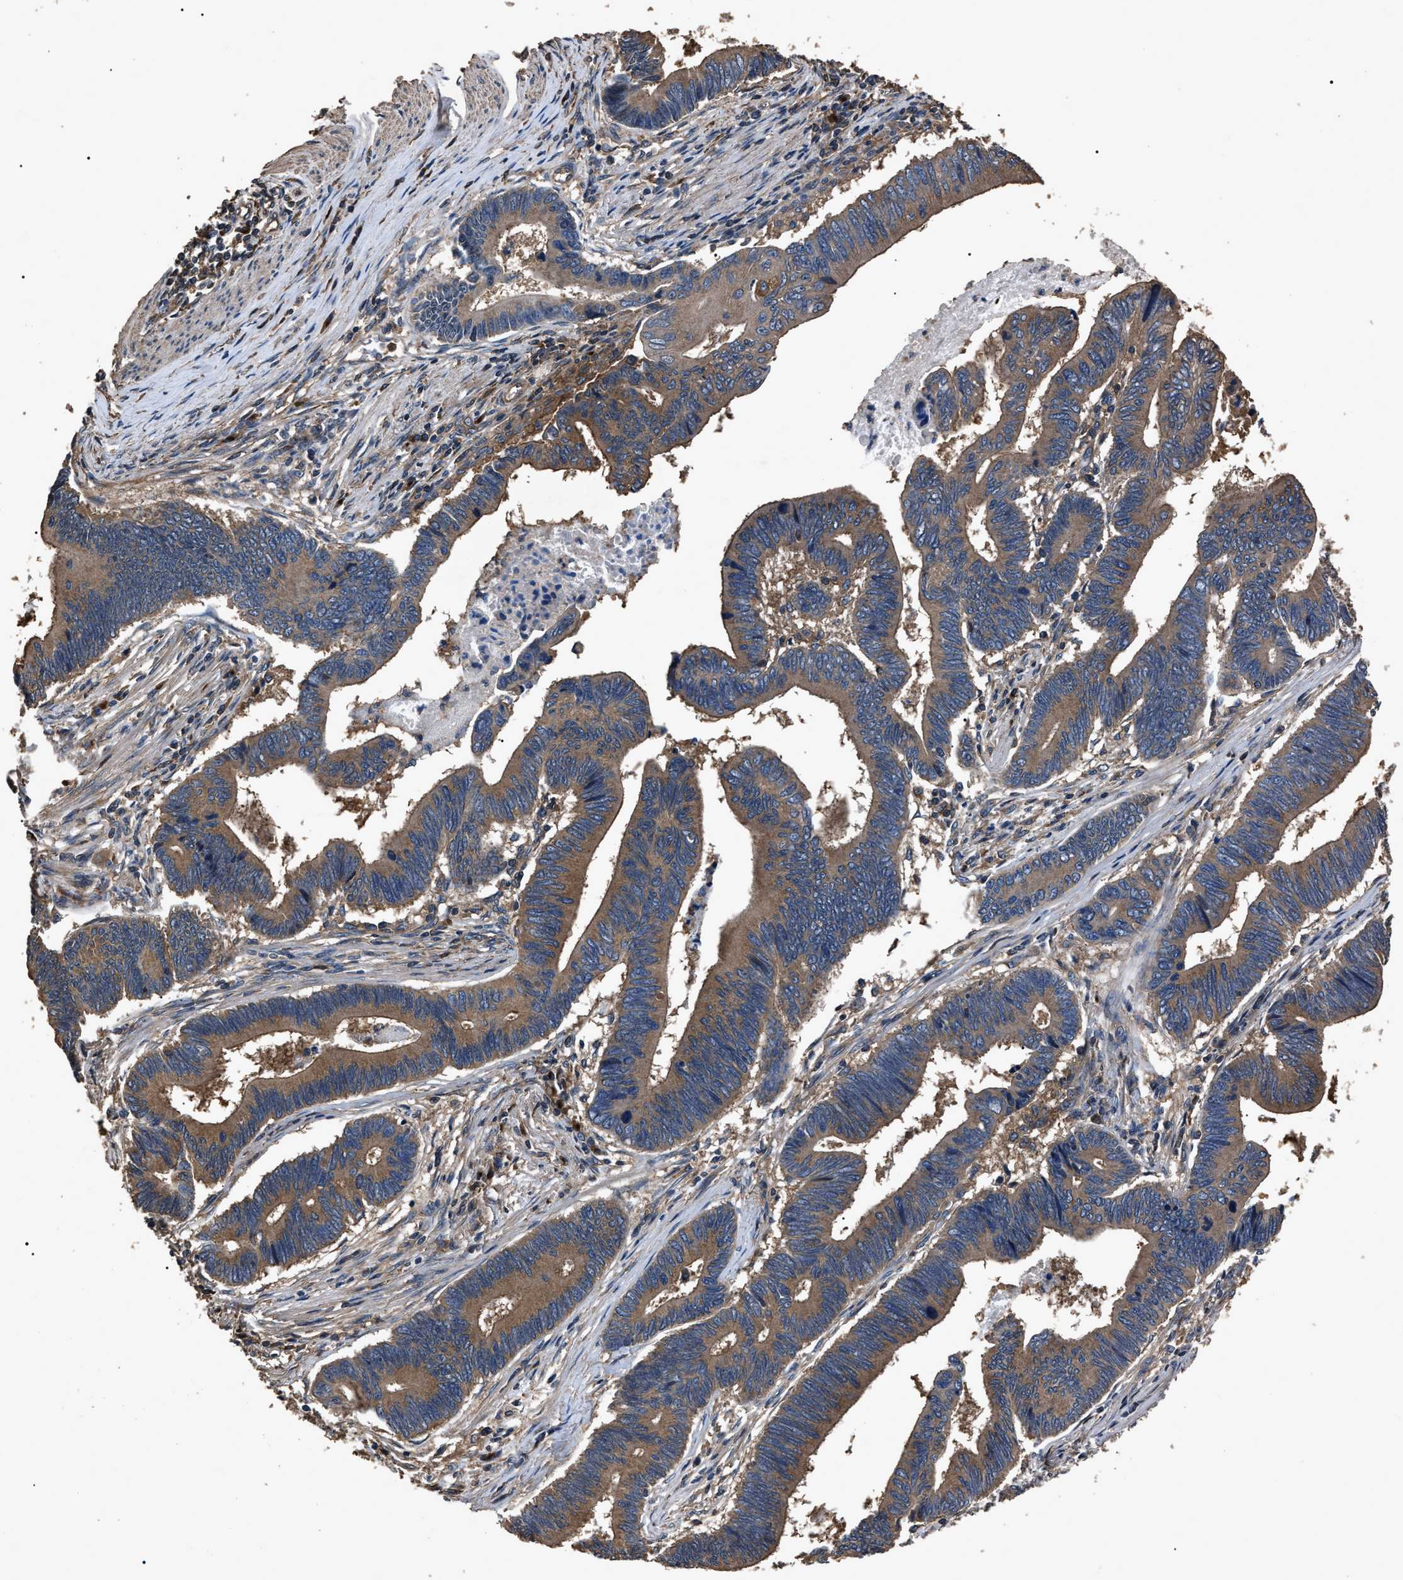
{"staining": {"intensity": "moderate", "quantity": ">75%", "location": "cytoplasmic/membranous"}, "tissue": "pancreatic cancer", "cell_type": "Tumor cells", "image_type": "cancer", "snomed": [{"axis": "morphology", "description": "Adenocarcinoma, NOS"}, {"axis": "topography", "description": "Pancreas"}], "caption": "Immunohistochemical staining of pancreatic cancer (adenocarcinoma) displays medium levels of moderate cytoplasmic/membranous positivity in about >75% of tumor cells.", "gene": "RNF216", "patient": {"sex": "female", "age": 70}}